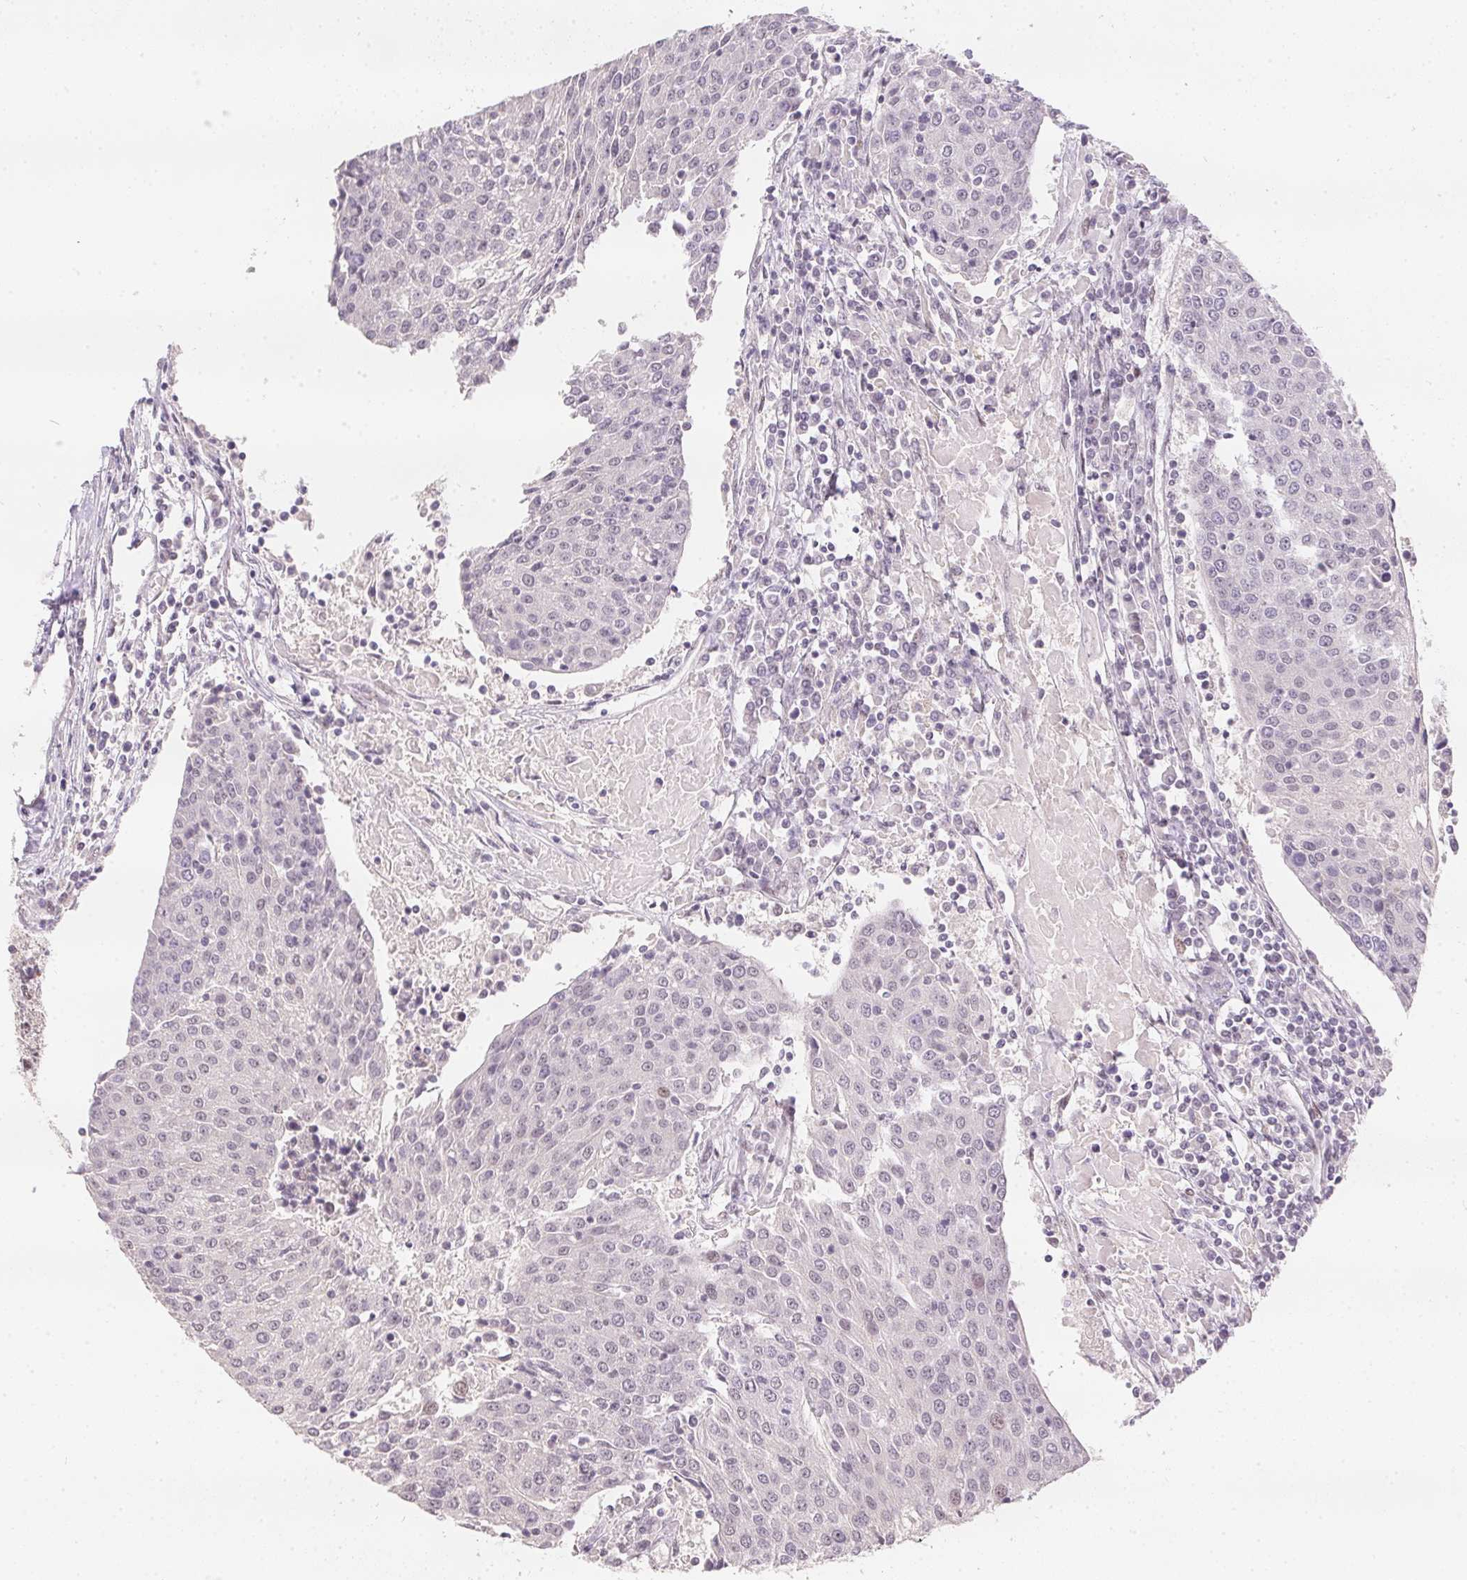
{"staining": {"intensity": "negative", "quantity": "none", "location": "none"}, "tissue": "urothelial cancer", "cell_type": "Tumor cells", "image_type": "cancer", "snomed": [{"axis": "morphology", "description": "Urothelial carcinoma, High grade"}, {"axis": "topography", "description": "Urinary bladder"}], "caption": "This is a histopathology image of IHC staining of urothelial carcinoma (high-grade), which shows no expression in tumor cells.", "gene": "KDM4D", "patient": {"sex": "female", "age": 85}}